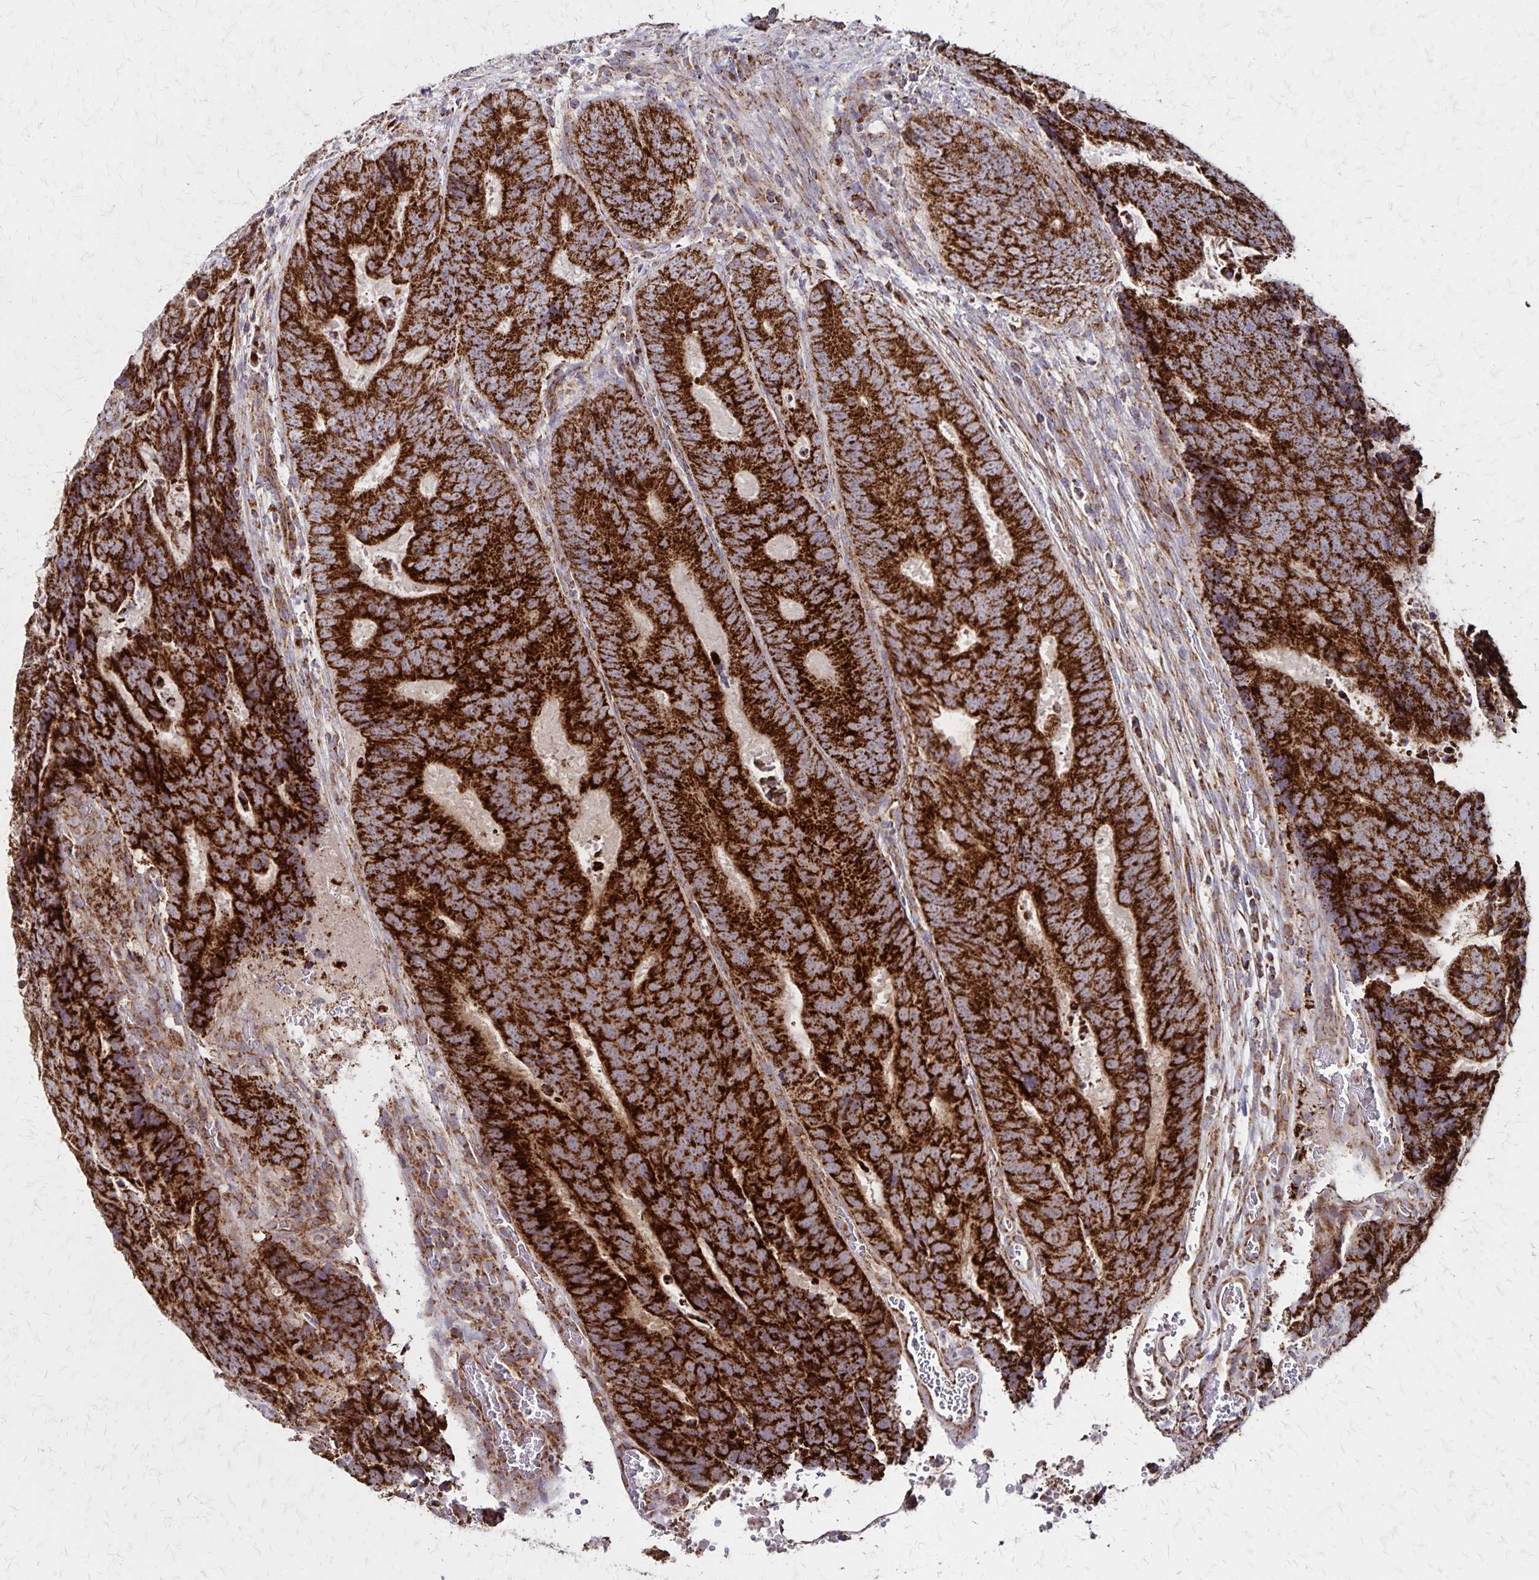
{"staining": {"intensity": "strong", "quantity": ">75%", "location": "cytoplasmic/membranous"}, "tissue": "colorectal cancer", "cell_type": "Tumor cells", "image_type": "cancer", "snomed": [{"axis": "morphology", "description": "Adenocarcinoma, NOS"}, {"axis": "topography", "description": "Colon"}], "caption": "Immunohistochemical staining of colorectal adenocarcinoma reveals strong cytoplasmic/membranous protein positivity in about >75% of tumor cells.", "gene": "NFS1", "patient": {"sex": "female", "age": 48}}